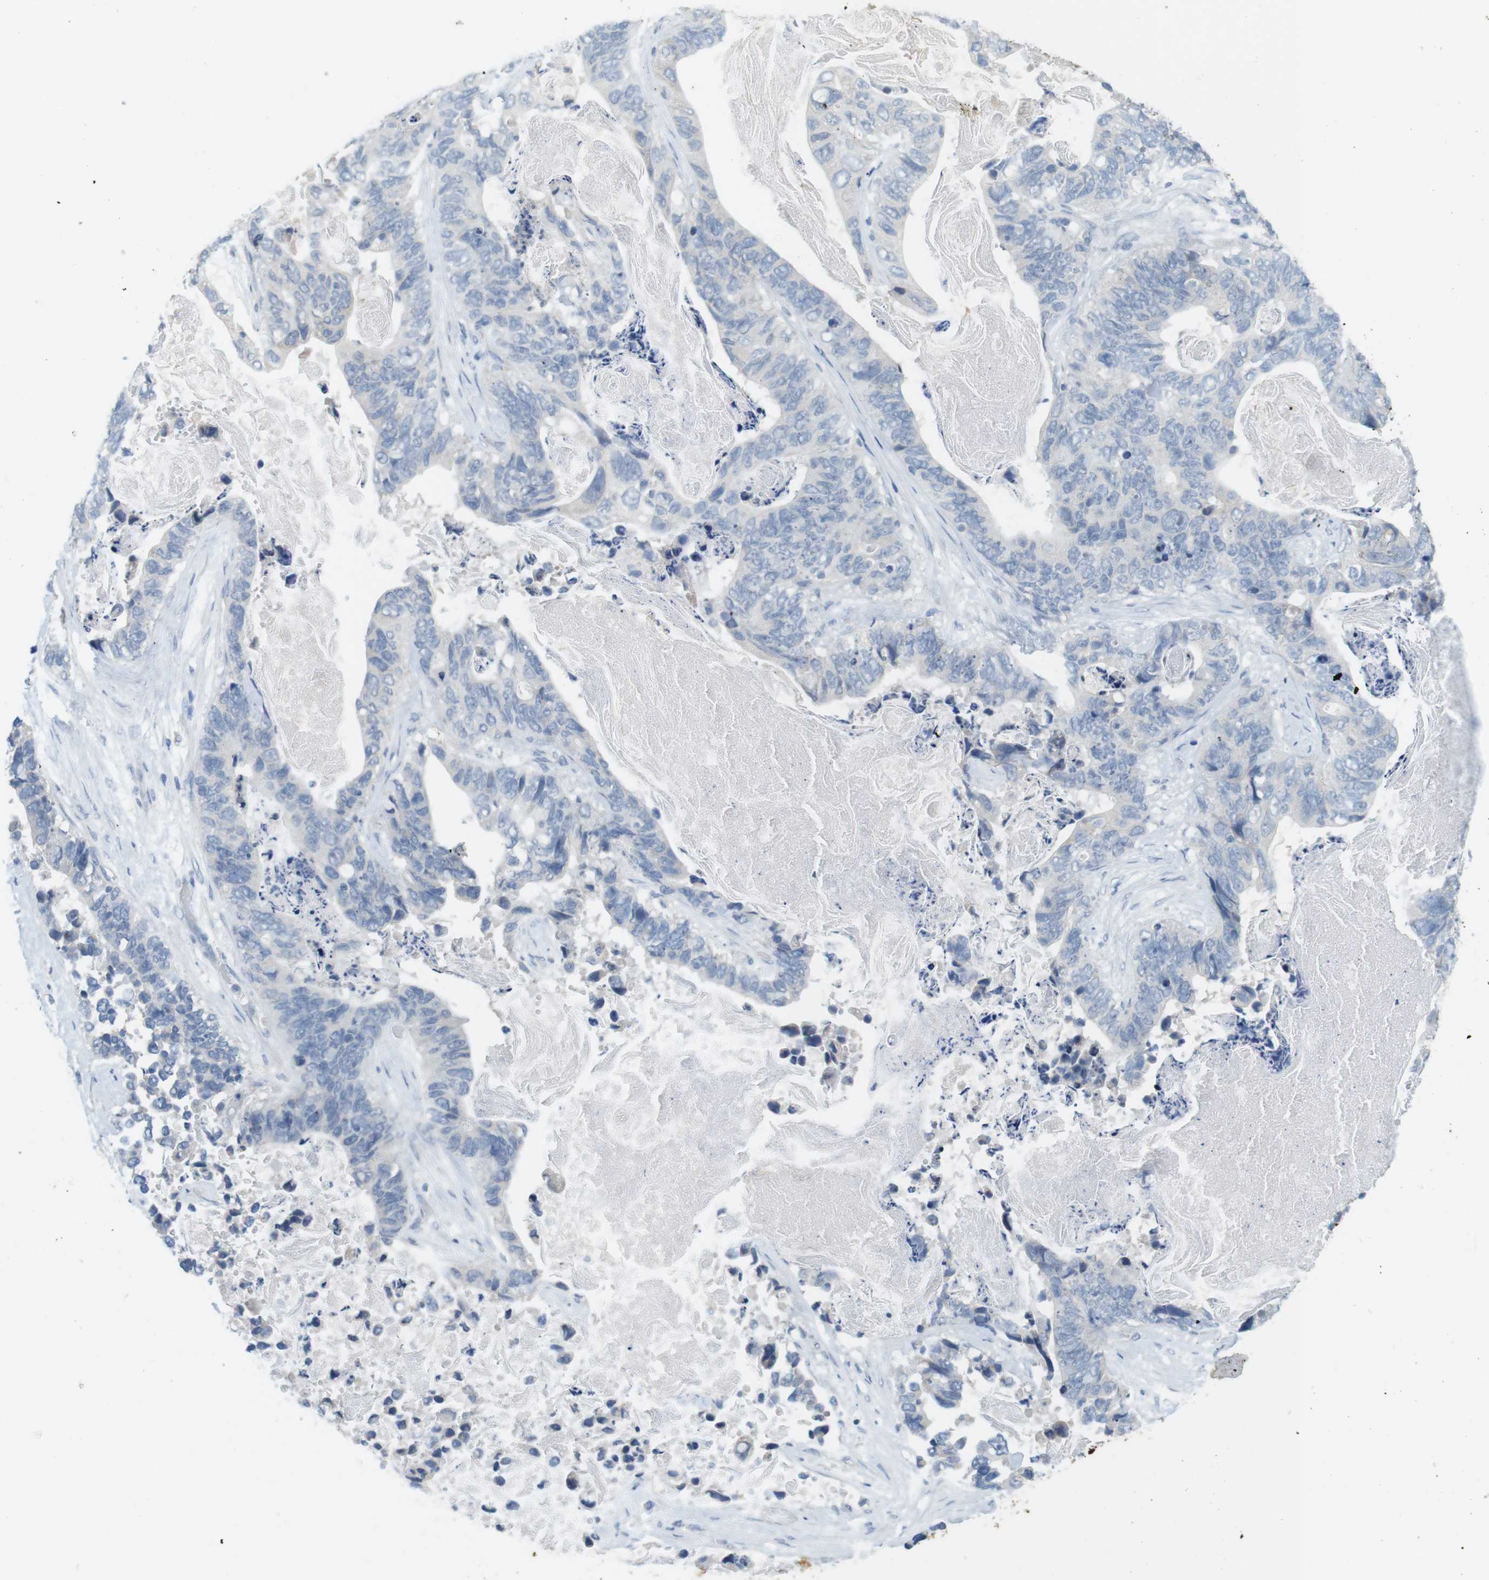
{"staining": {"intensity": "negative", "quantity": "none", "location": "none"}, "tissue": "stomach cancer", "cell_type": "Tumor cells", "image_type": "cancer", "snomed": [{"axis": "morphology", "description": "Adenocarcinoma, NOS"}, {"axis": "topography", "description": "Stomach"}], "caption": "IHC of human stomach cancer demonstrates no staining in tumor cells.", "gene": "MUC5B", "patient": {"sex": "female", "age": 89}}